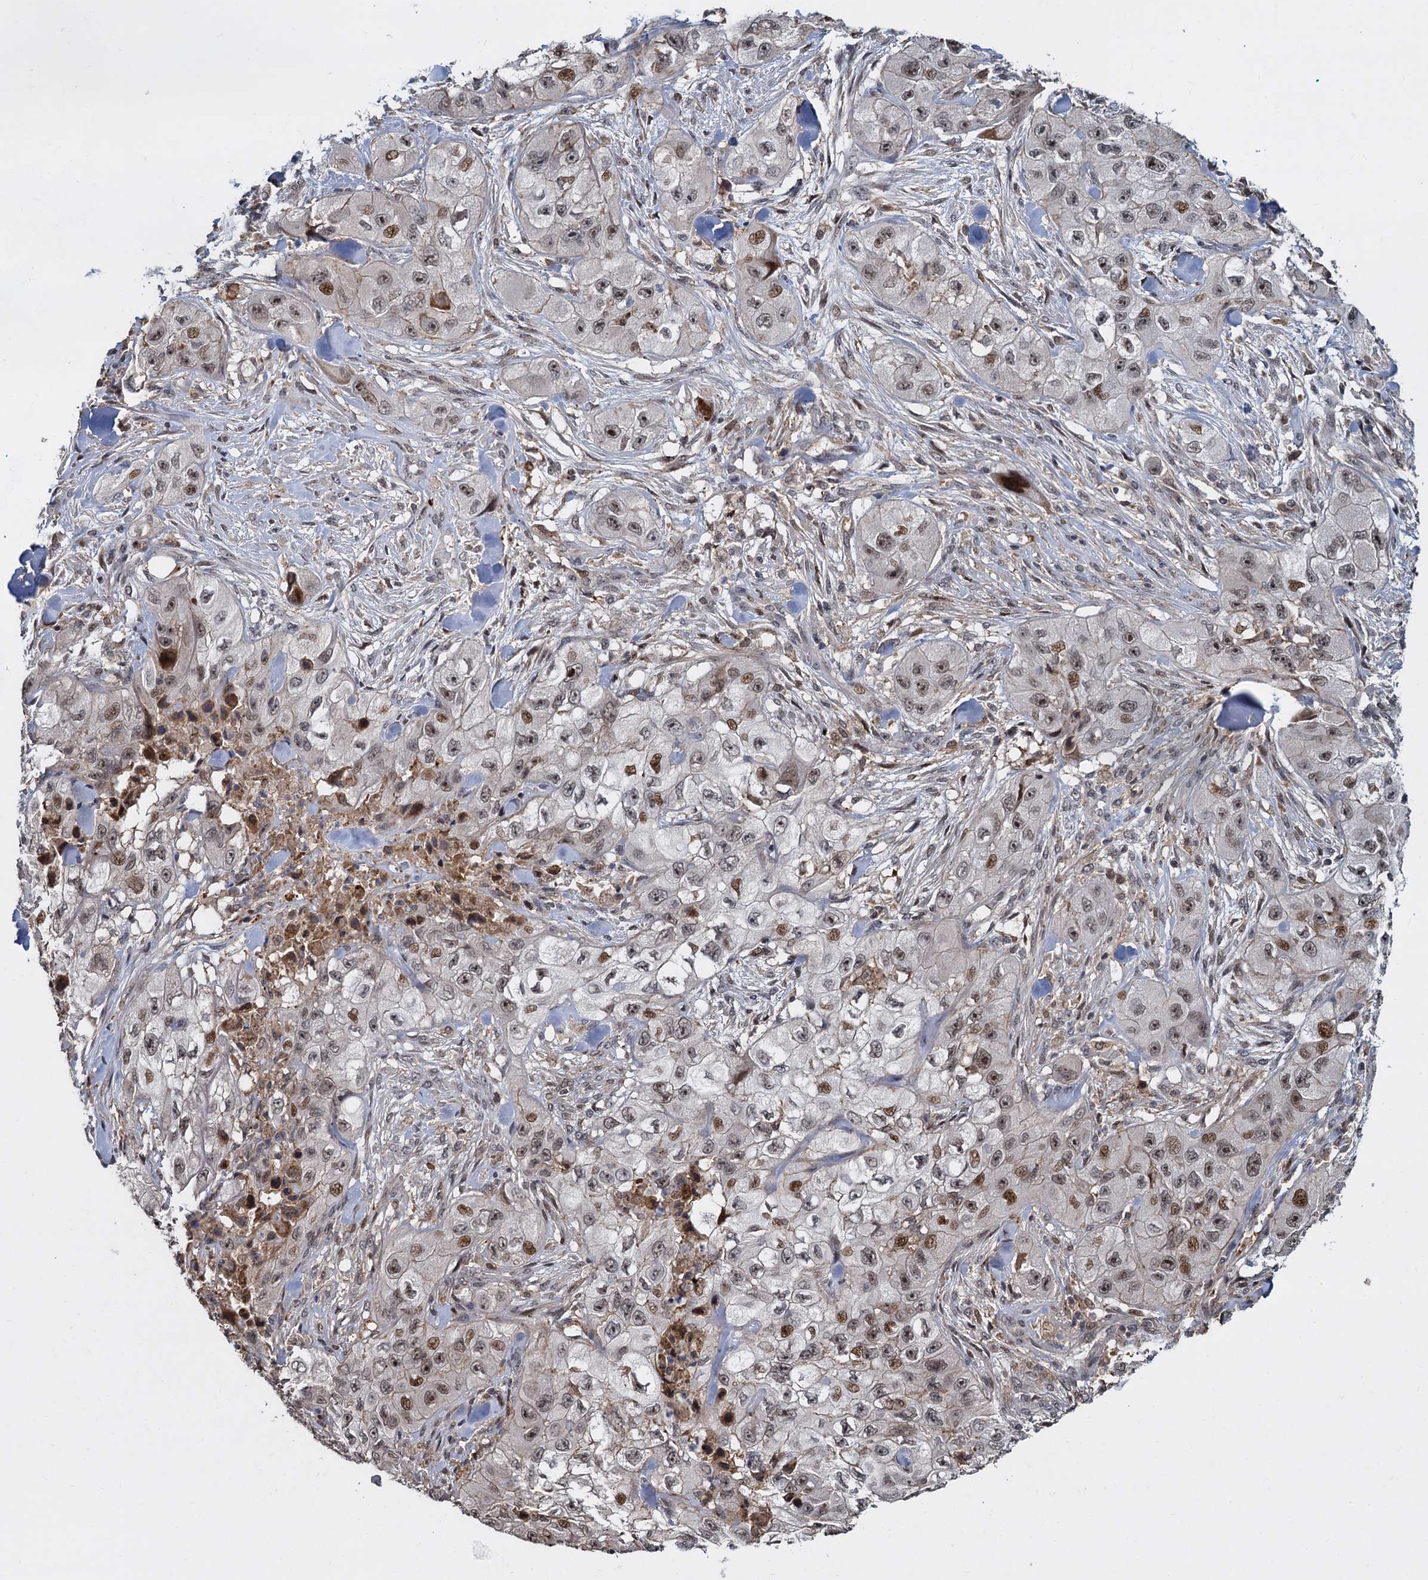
{"staining": {"intensity": "moderate", "quantity": ">75%", "location": "nuclear"}, "tissue": "skin cancer", "cell_type": "Tumor cells", "image_type": "cancer", "snomed": [{"axis": "morphology", "description": "Squamous cell carcinoma, NOS"}, {"axis": "topography", "description": "Skin"}, {"axis": "topography", "description": "Subcutis"}], "caption": "A photomicrograph of human skin cancer (squamous cell carcinoma) stained for a protein demonstrates moderate nuclear brown staining in tumor cells.", "gene": "FANCI", "patient": {"sex": "male", "age": 73}}